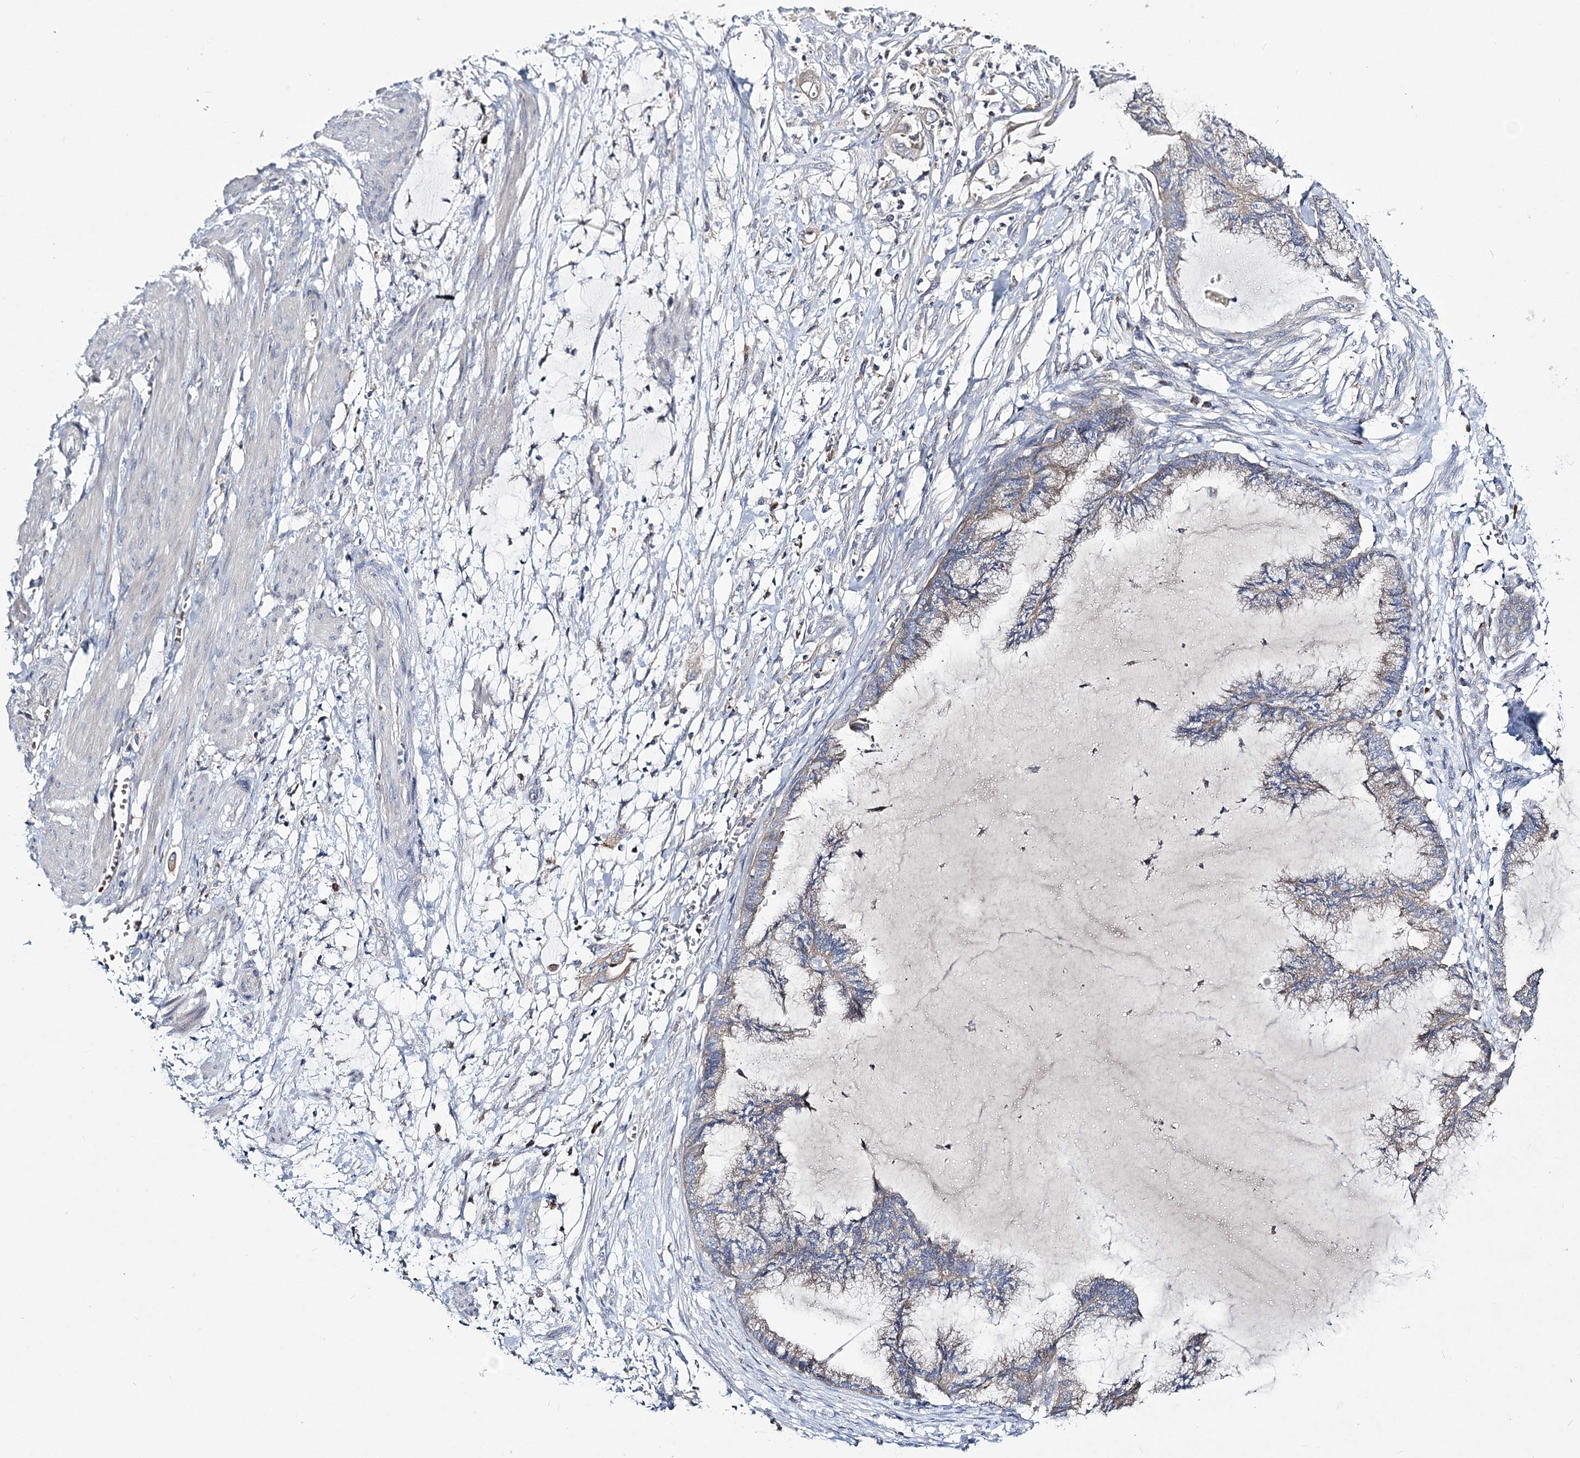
{"staining": {"intensity": "weak", "quantity": "<25%", "location": "cytoplasmic/membranous"}, "tissue": "endometrial cancer", "cell_type": "Tumor cells", "image_type": "cancer", "snomed": [{"axis": "morphology", "description": "Adenocarcinoma, NOS"}, {"axis": "topography", "description": "Endometrium"}], "caption": "The immunohistochemistry (IHC) histopathology image has no significant staining in tumor cells of endometrial cancer (adenocarcinoma) tissue.", "gene": "ATP11B", "patient": {"sex": "female", "age": 86}}